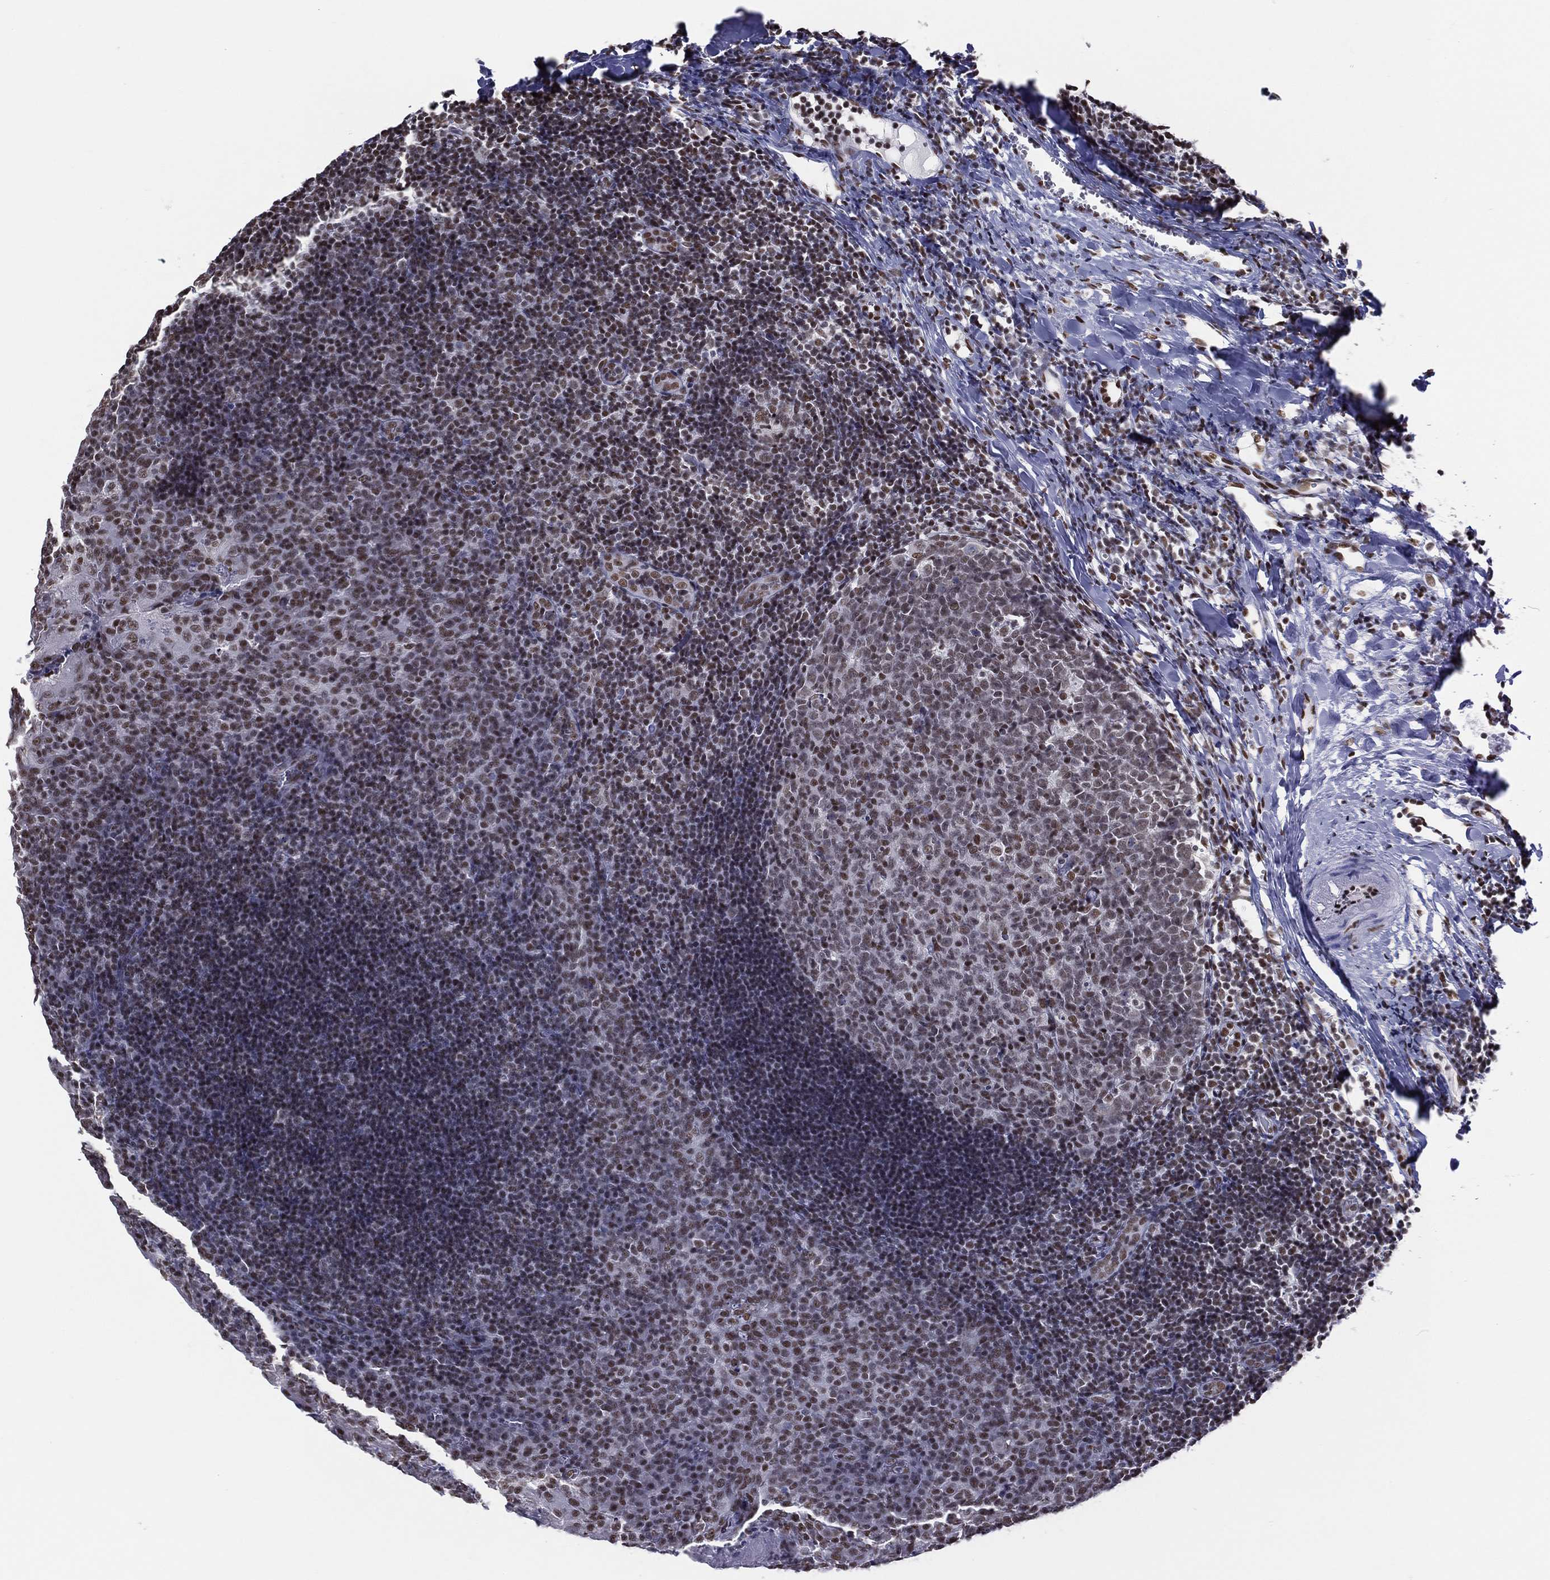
{"staining": {"intensity": "moderate", "quantity": "25%-75%", "location": "nuclear"}, "tissue": "tonsil", "cell_type": "Germinal center cells", "image_type": "normal", "snomed": [{"axis": "morphology", "description": "Normal tissue, NOS"}, {"axis": "topography", "description": "Tonsil"}], "caption": "Protein analysis of normal tonsil exhibits moderate nuclear positivity in about 25%-75% of germinal center cells.", "gene": "ZNF7", "patient": {"sex": "female", "age": 13}}